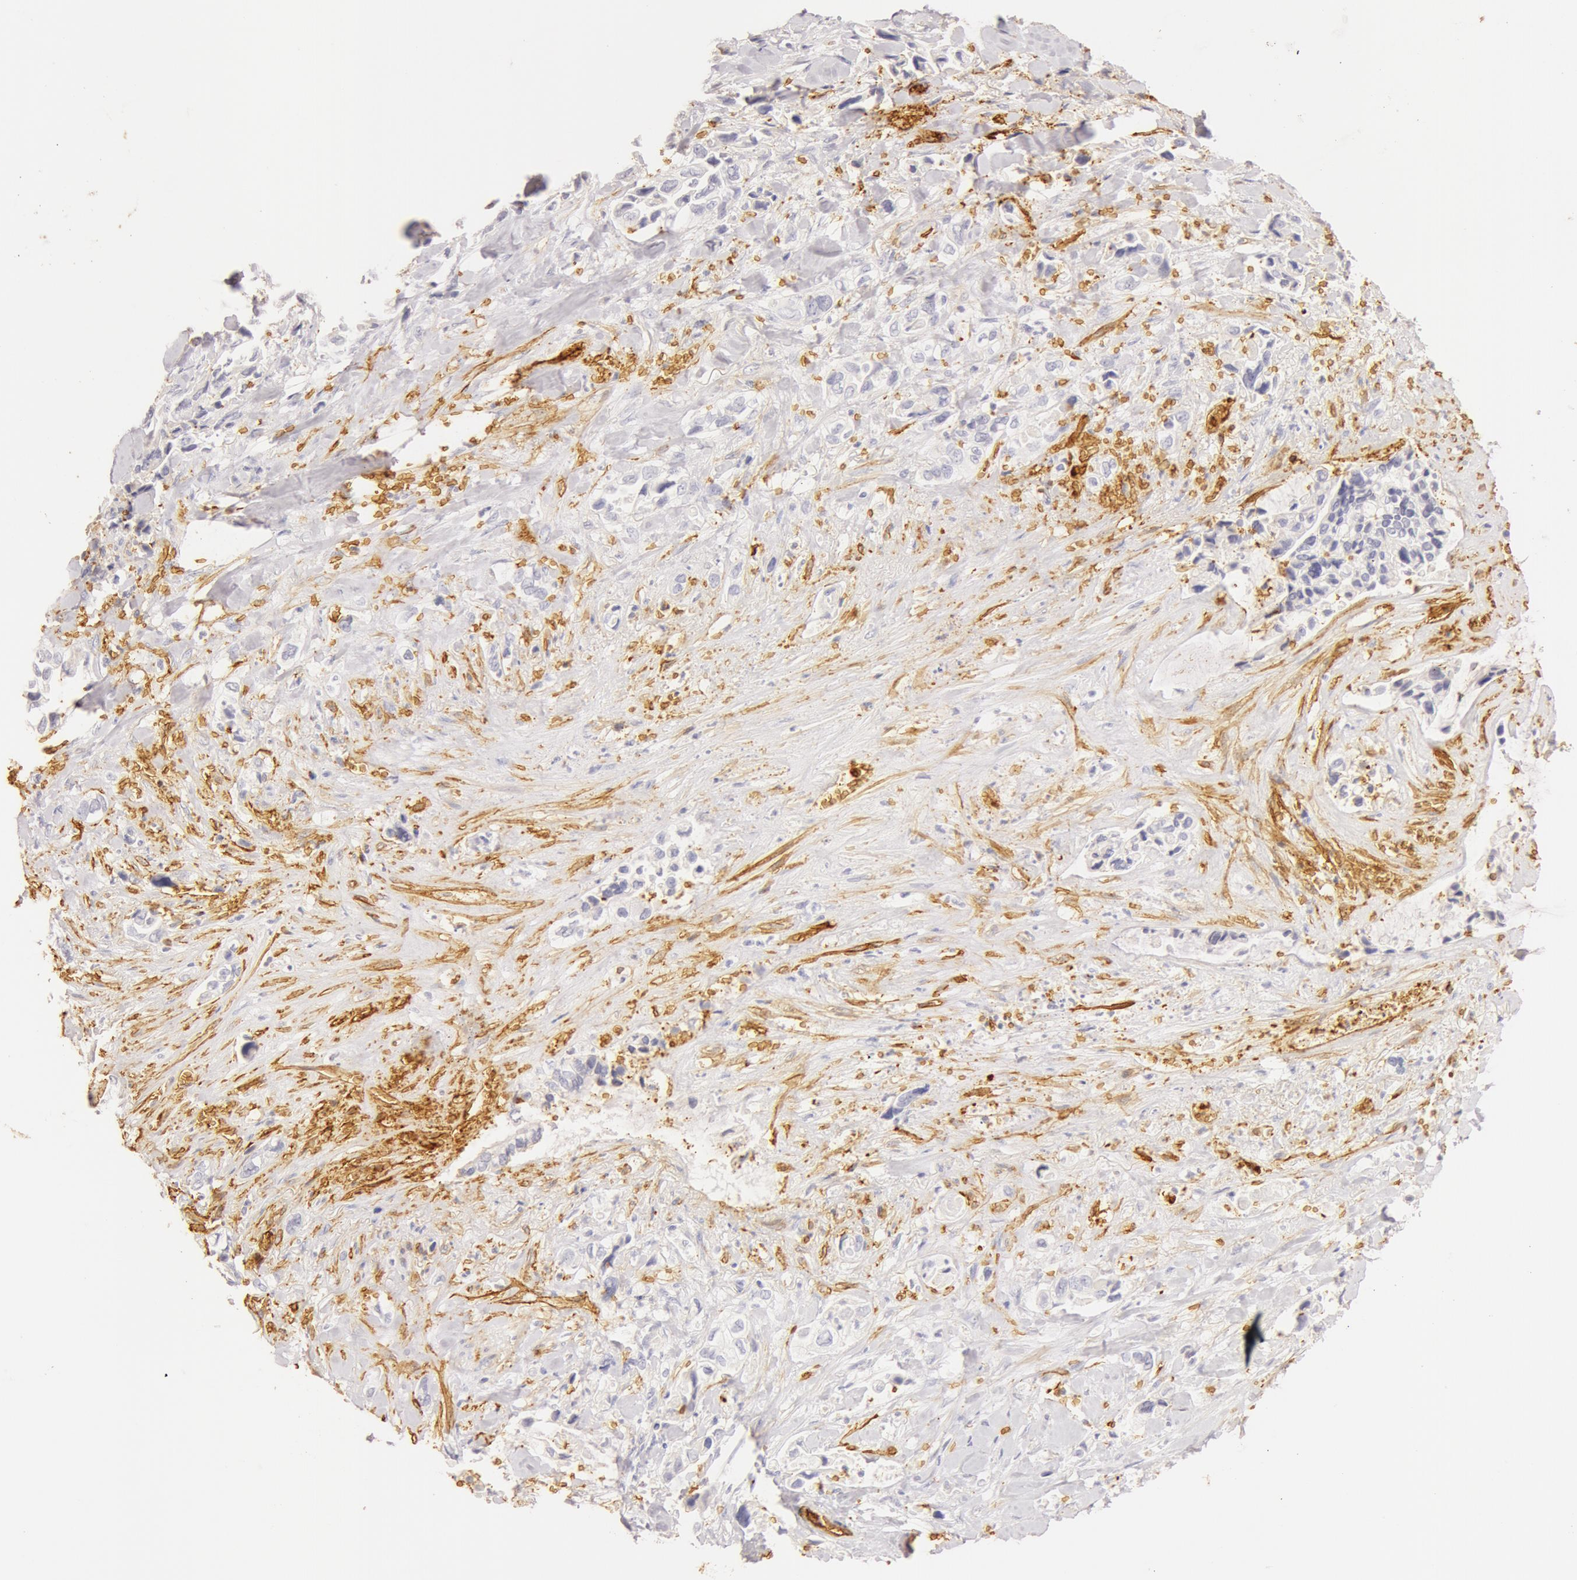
{"staining": {"intensity": "negative", "quantity": "none", "location": "none"}, "tissue": "pancreatic cancer", "cell_type": "Tumor cells", "image_type": "cancer", "snomed": [{"axis": "morphology", "description": "Adenocarcinoma, NOS"}, {"axis": "topography", "description": "Pancreas"}], "caption": "There is no significant staining in tumor cells of pancreatic cancer.", "gene": "AQP1", "patient": {"sex": "male", "age": 69}}